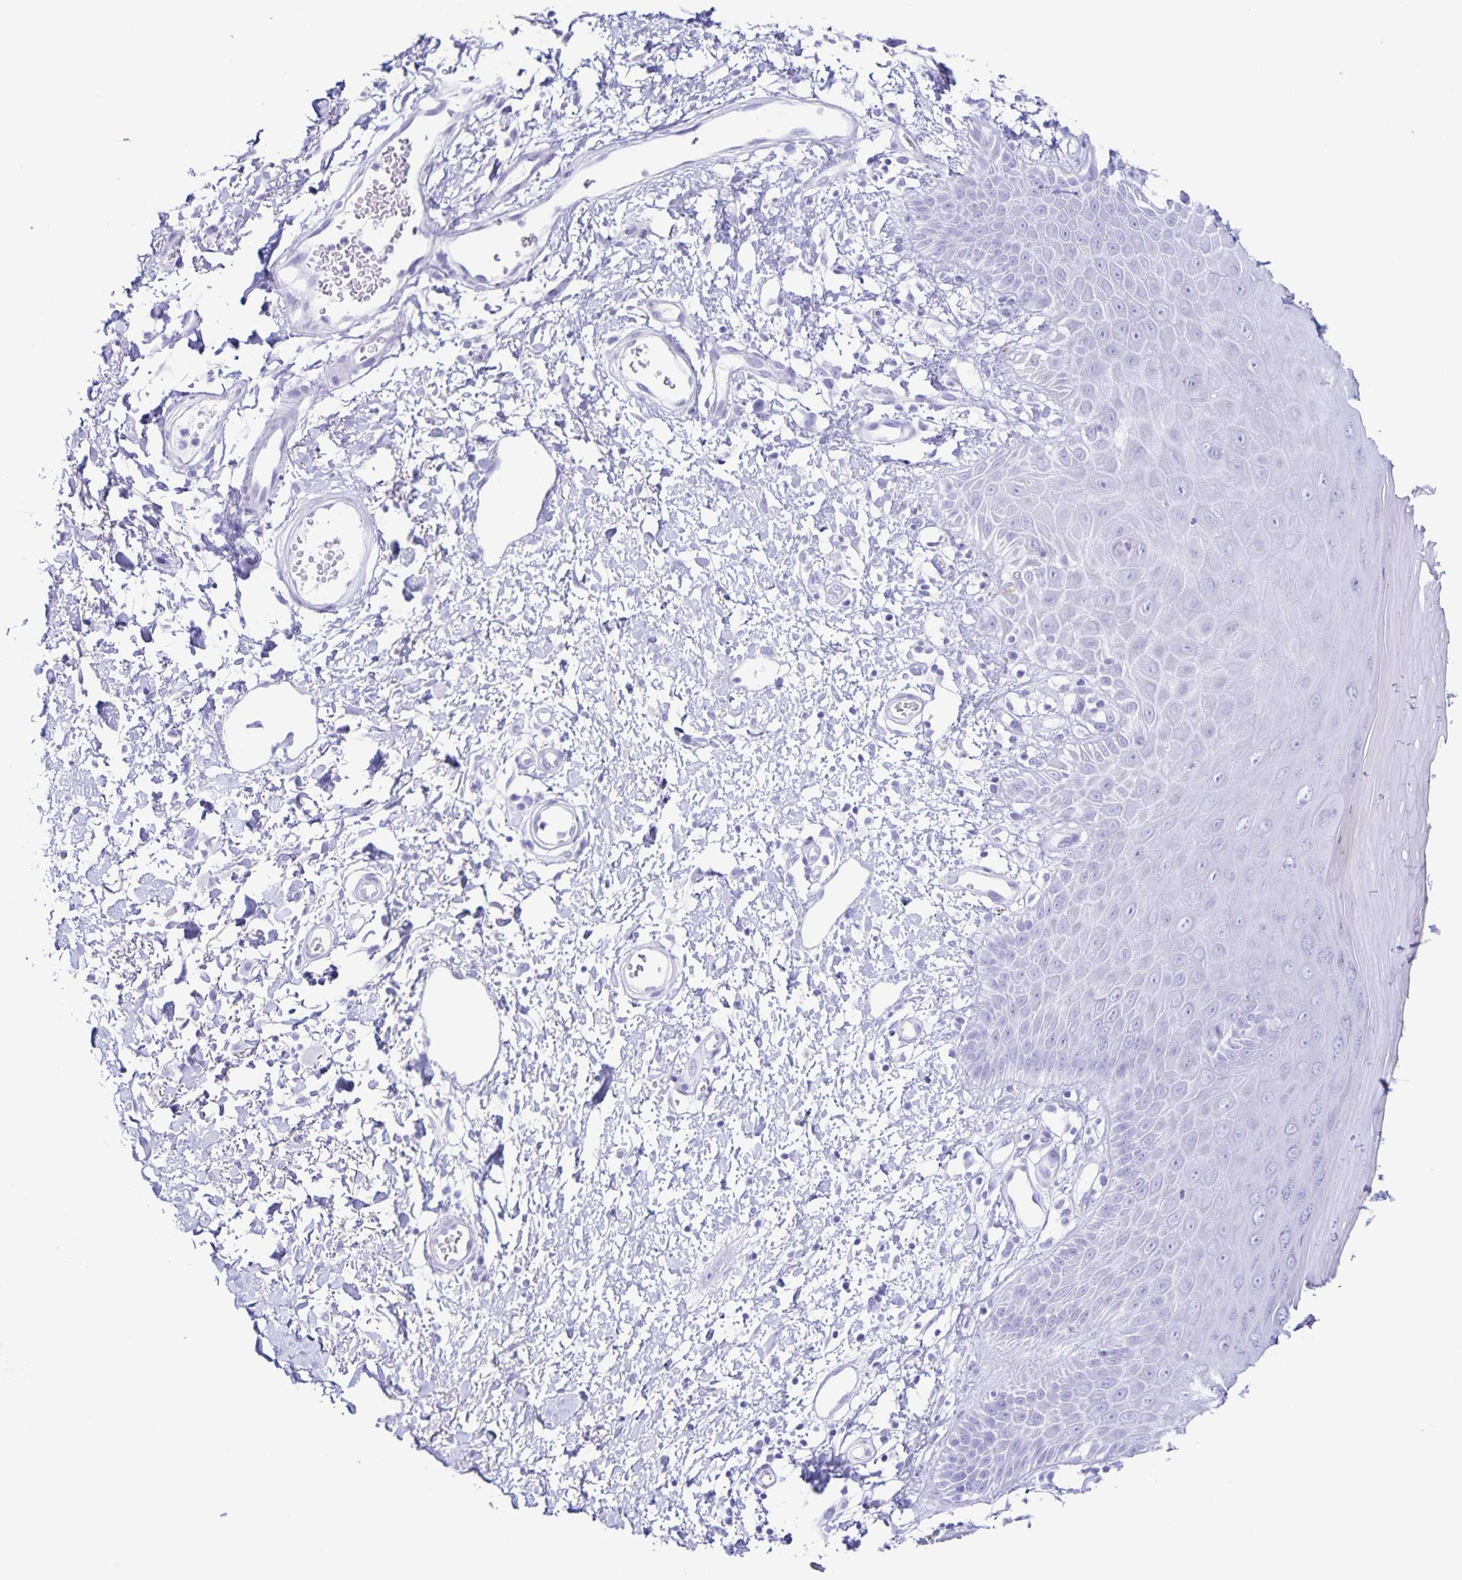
{"staining": {"intensity": "negative", "quantity": "none", "location": "none"}, "tissue": "skin", "cell_type": "Epidermal cells", "image_type": "normal", "snomed": [{"axis": "morphology", "description": "Normal tissue, NOS"}, {"axis": "topography", "description": "Anal"}, {"axis": "topography", "description": "Peripheral nerve tissue"}], "caption": "This is an IHC image of benign human skin. There is no staining in epidermal cells.", "gene": "C12orf56", "patient": {"sex": "male", "age": 78}}